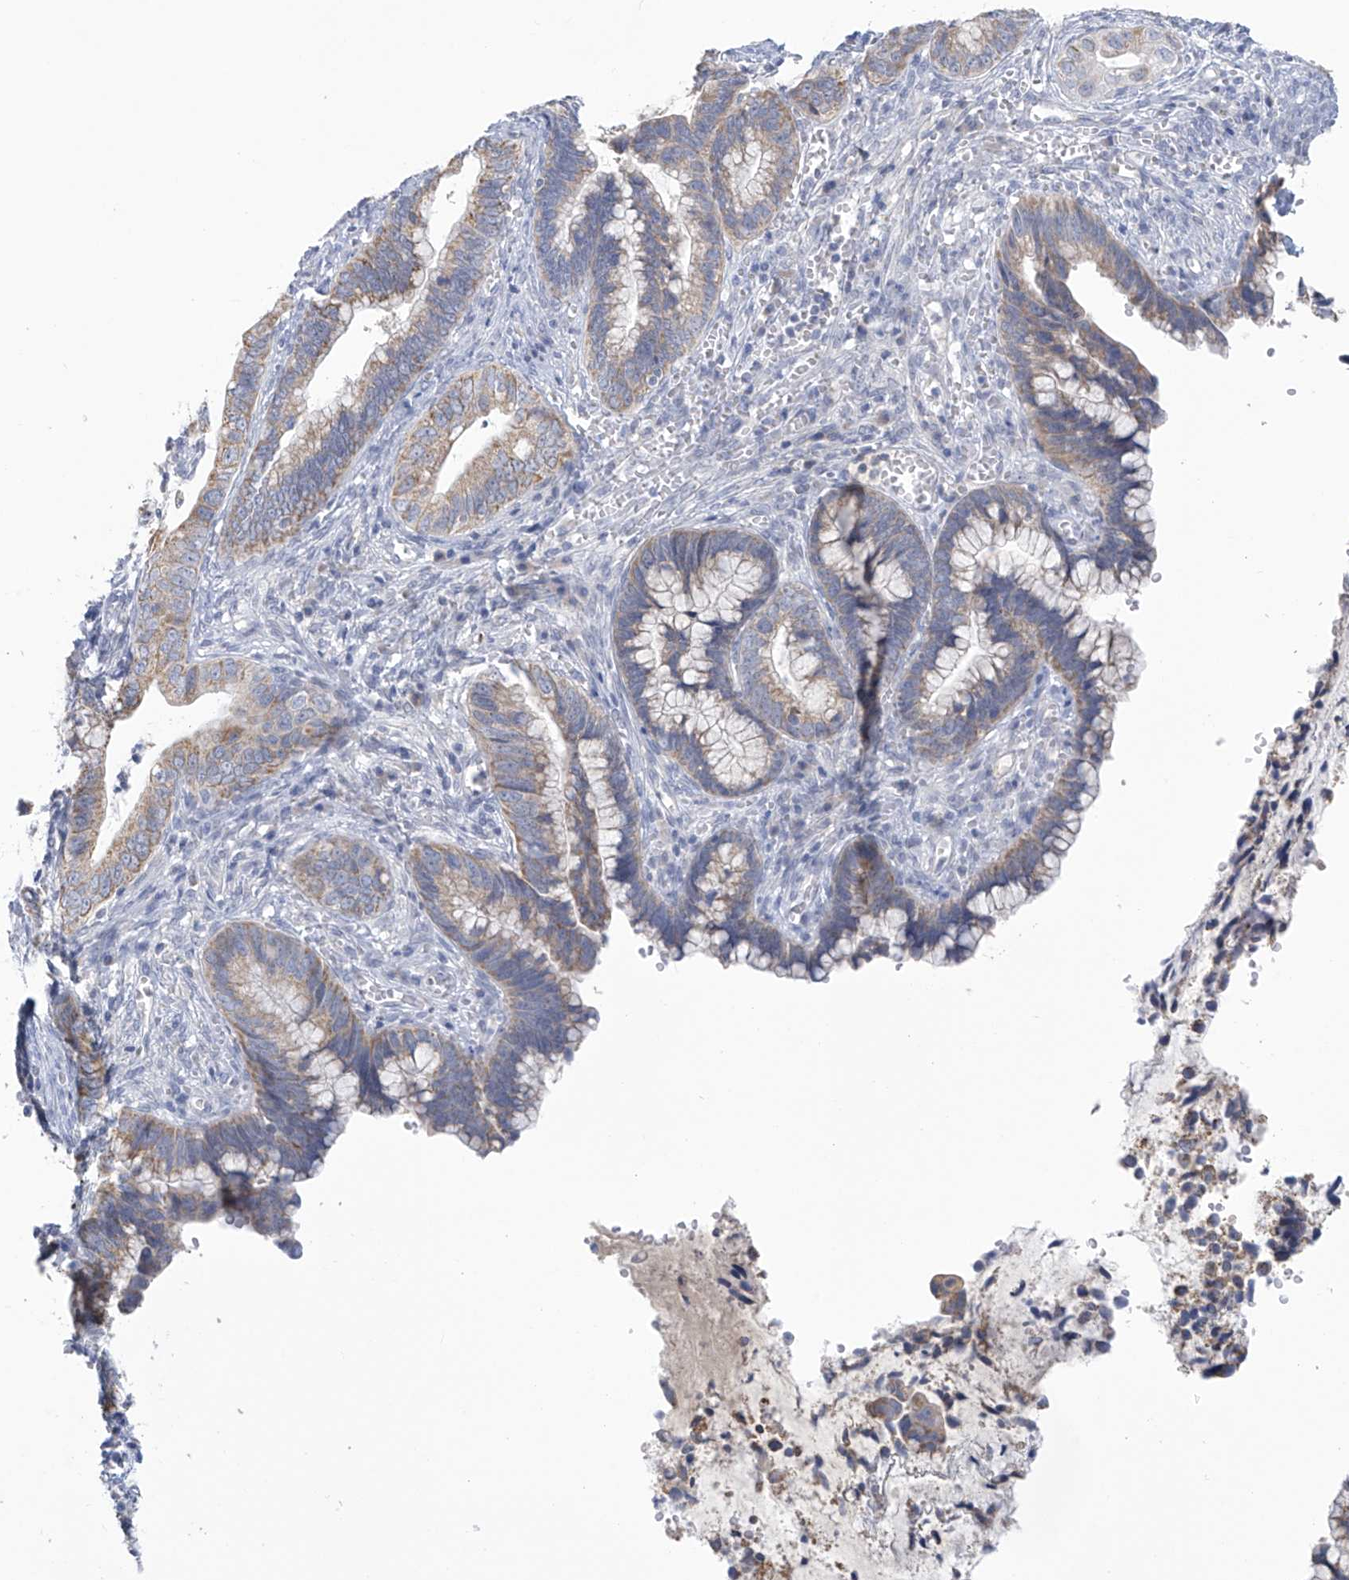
{"staining": {"intensity": "weak", "quantity": ">75%", "location": "cytoplasmic/membranous"}, "tissue": "cervical cancer", "cell_type": "Tumor cells", "image_type": "cancer", "snomed": [{"axis": "morphology", "description": "Adenocarcinoma, NOS"}, {"axis": "topography", "description": "Cervix"}], "caption": "Cervical cancer was stained to show a protein in brown. There is low levels of weak cytoplasmic/membranous positivity in about >75% of tumor cells.", "gene": "IBA57", "patient": {"sex": "female", "age": 44}}